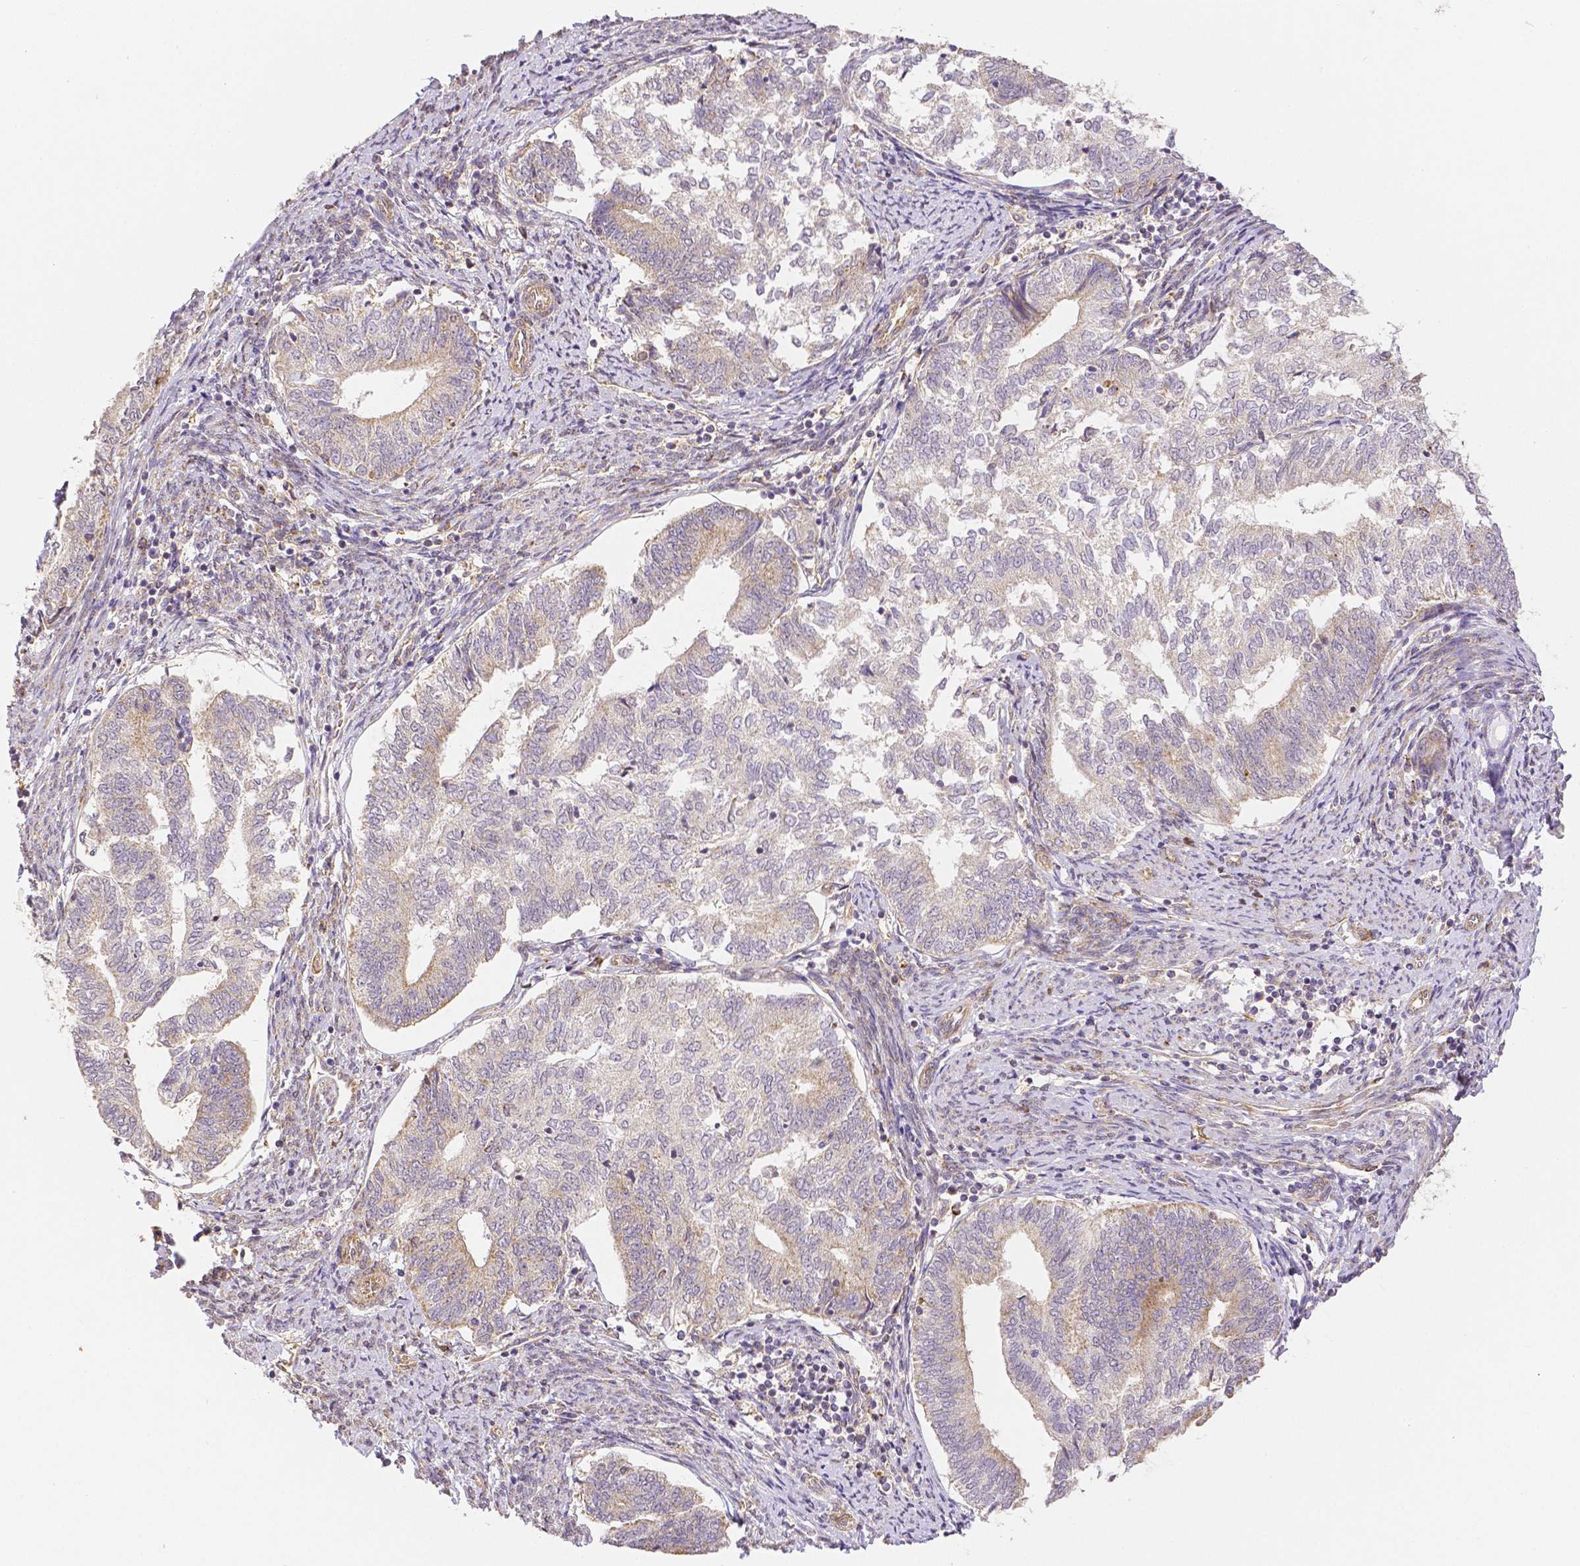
{"staining": {"intensity": "weak", "quantity": "<25%", "location": "cytoplasmic/membranous"}, "tissue": "endometrial cancer", "cell_type": "Tumor cells", "image_type": "cancer", "snomed": [{"axis": "morphology", "description": "Adenocarcinoma, NOS"}, {"axis": "topography", "description": "Endometrium"}], "caption": "A photomicrograph of human endometrial adenocarcinoma is negative for staining in tumor cells. (Brightfield microscopy of DAB (3,3'-diaminobenzidine) immunohistochemistry at high magnification).", "gene": "RHOT1", "patient": {"sex": "female", "age": 65}}